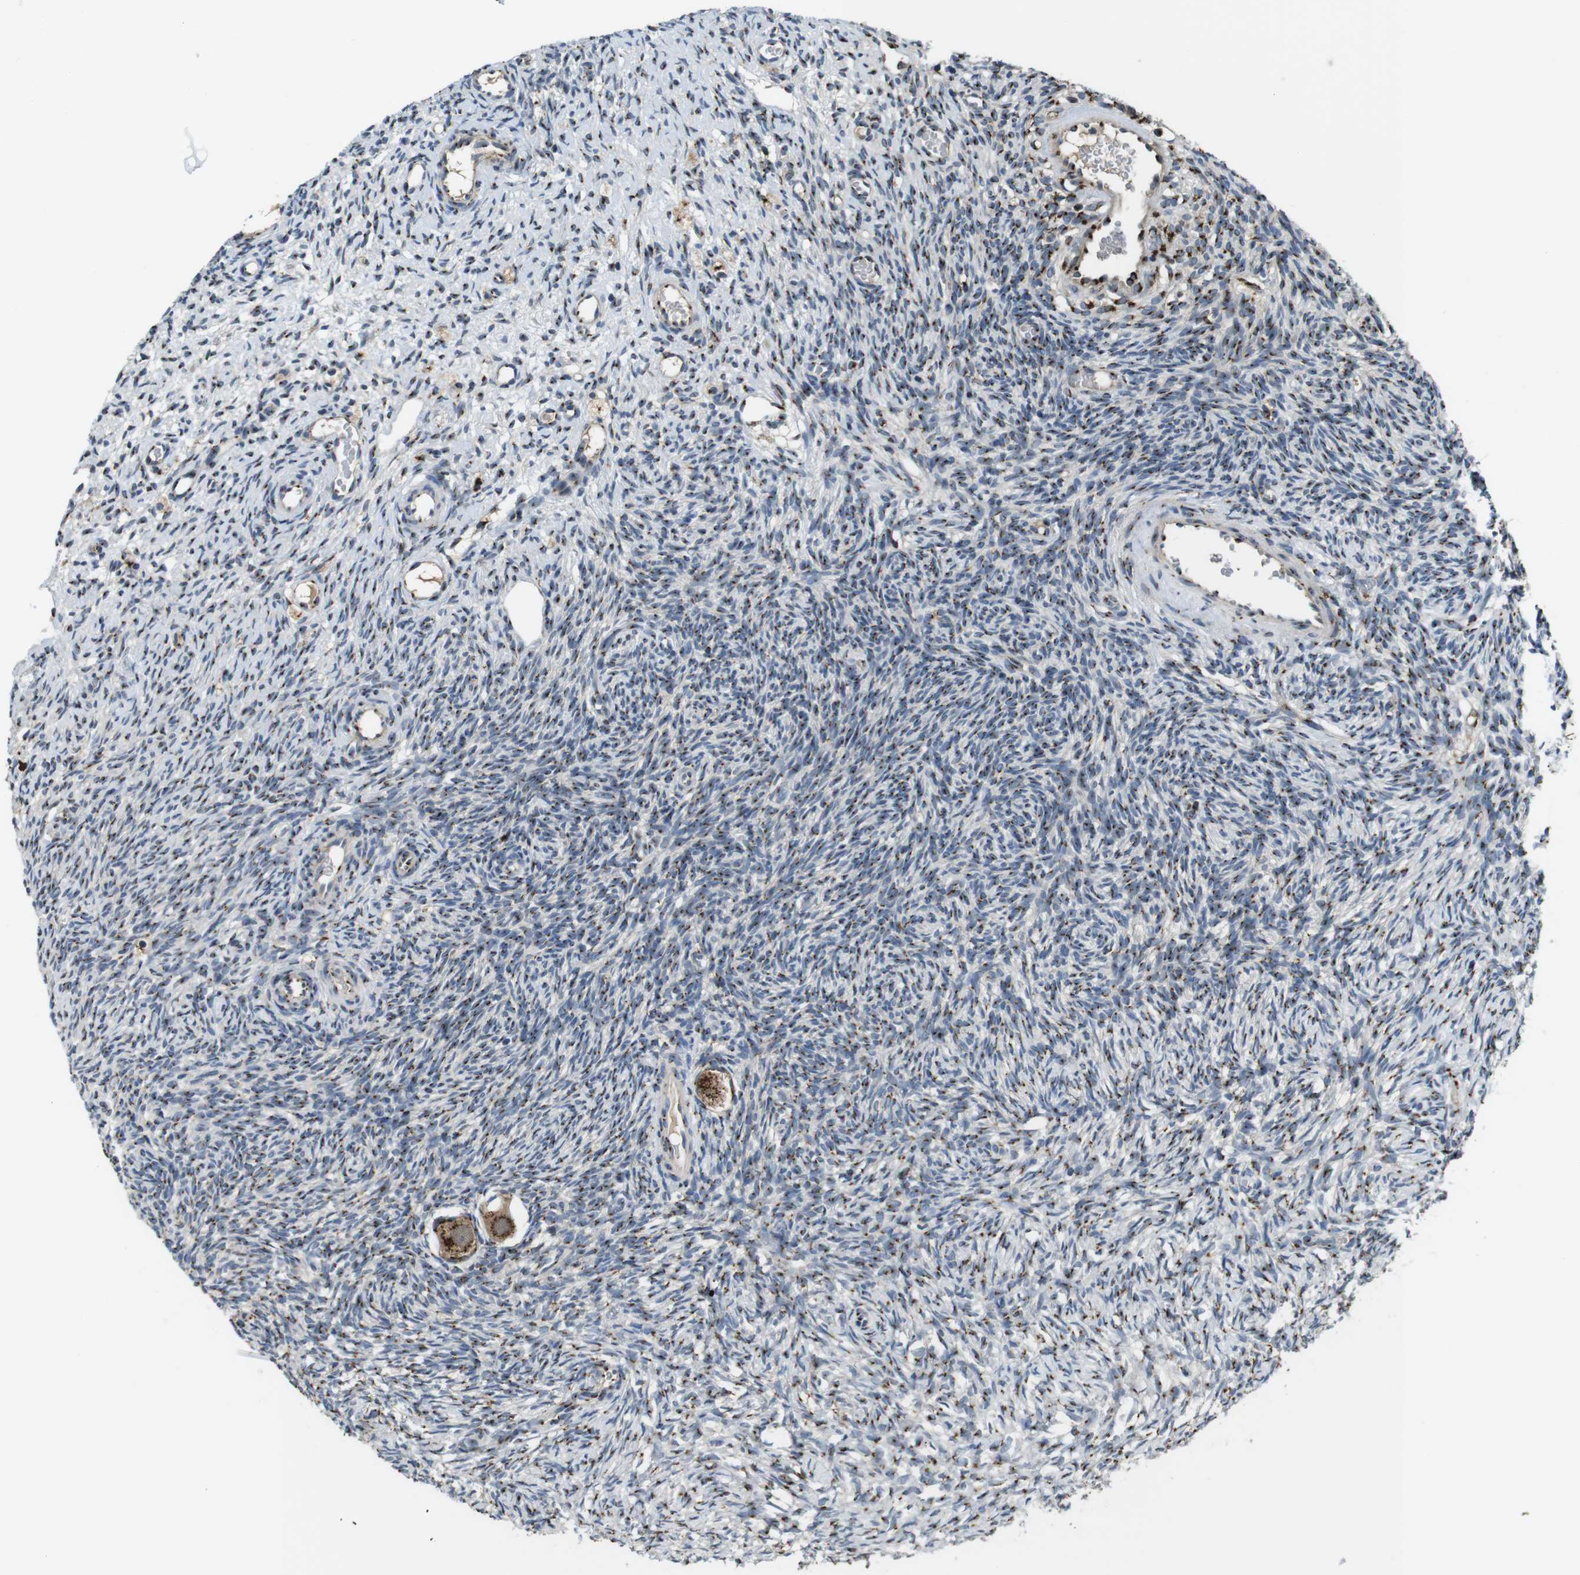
{"staining": {"intensity": "moderate", "quantity": ">75%", "location": "cytoplasmic/membranous"}, "tissue": "ovary", "cell_type": "Follicle cells", "image_type": "normal", "snomed": [{"axis": "morphology", "description": "Normal tissue, NOS"}, {"axis": "topography", "description": "Ovary"}], "caption": "The immunohistochemical stain highlights moderate cytoplasmic/membranous staining in follicle cells of benign ovary.", "gene": "ZFPL1", "patient": {"sex": "female", "age": 35}}